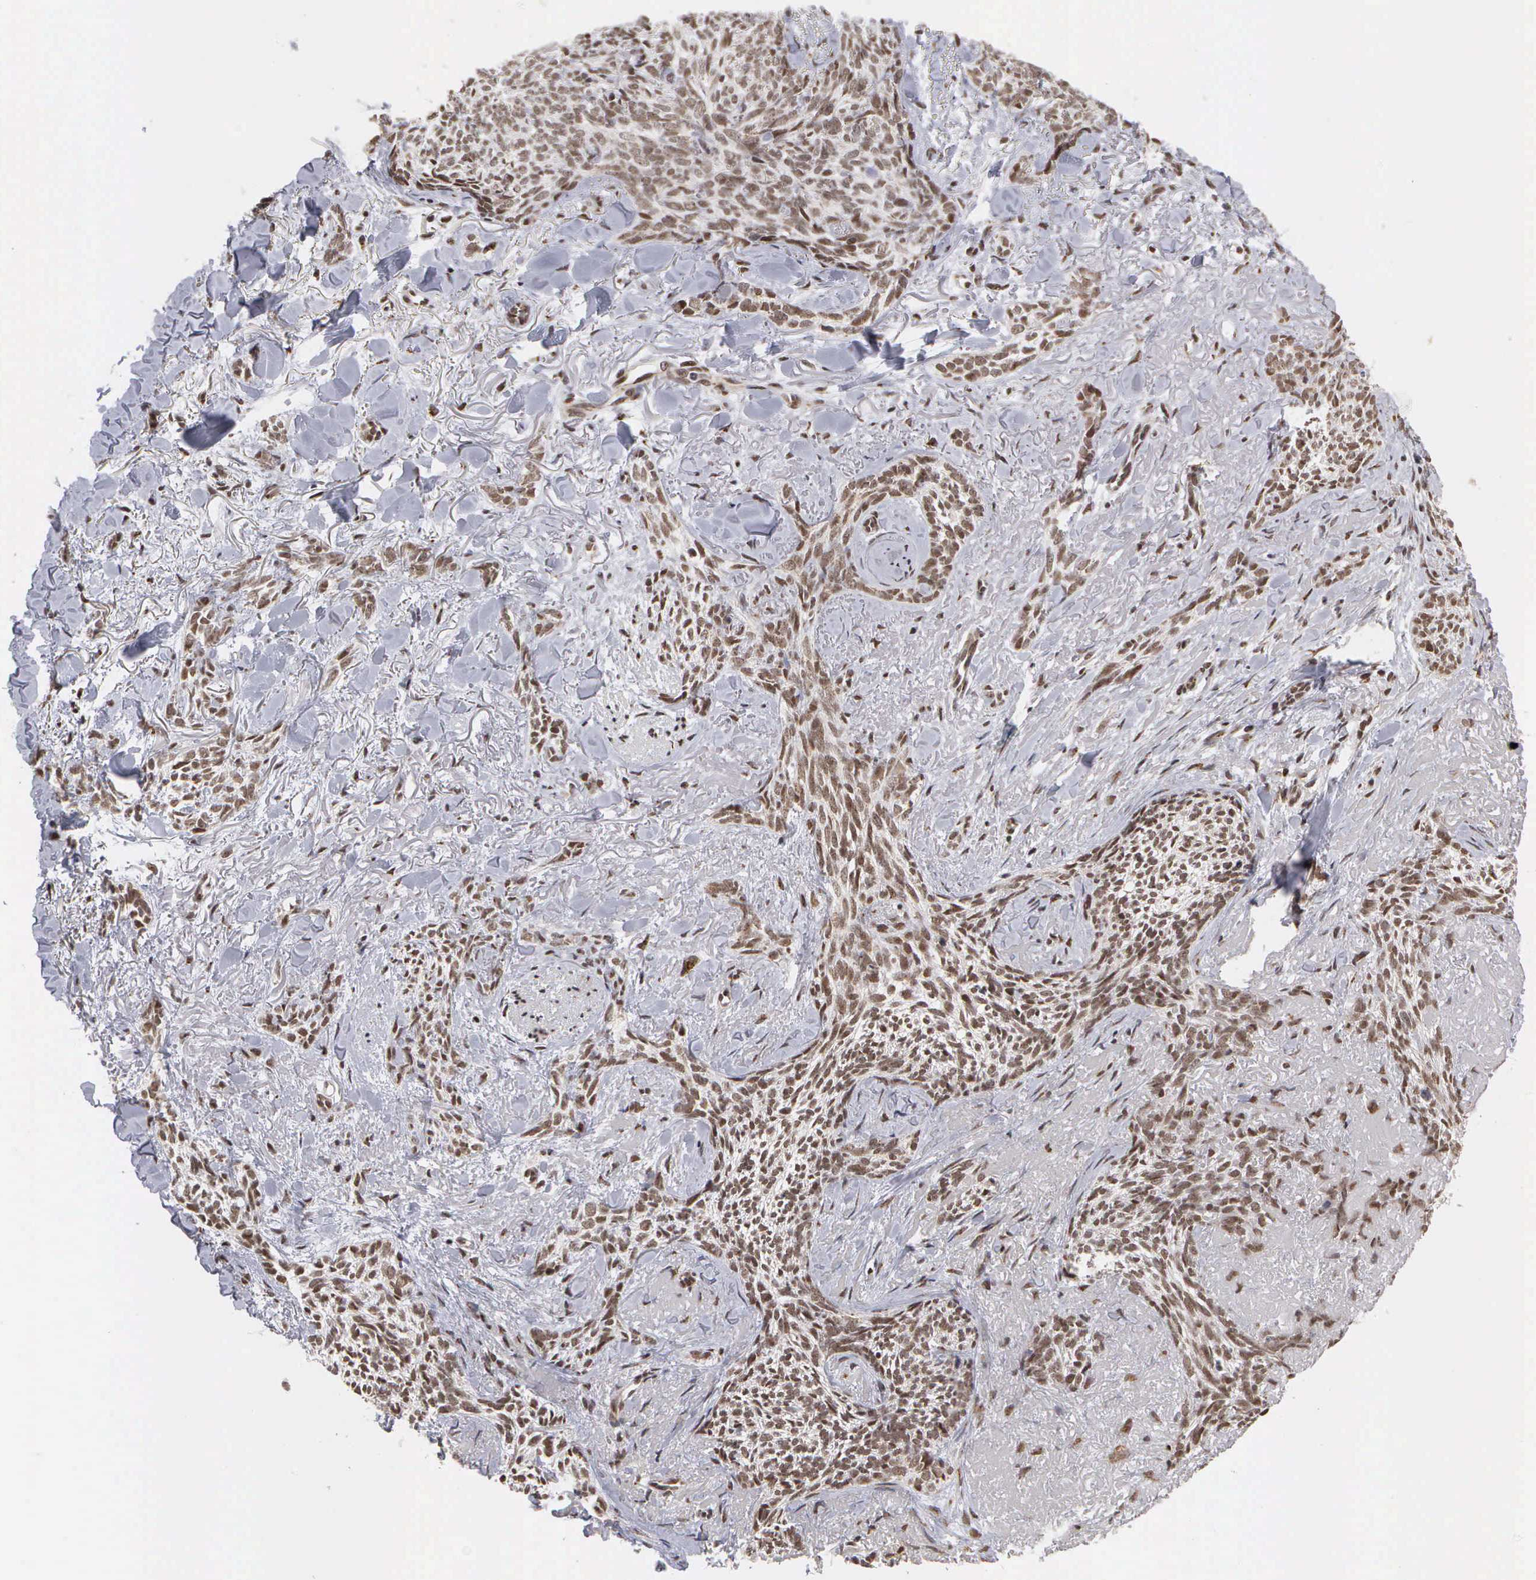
{"staining": {"intensity": "moderate", "quantity": ">75%", "location": "nuclear"}, "tissue": "skin cancer", "cell_type": "Tumor cells", "image_type": "cancer", "snomed": [{"axis": "morphology", "description": "Basal cell carcinoma"}, {"axis": "topography", "description": "Skin"}], "caption": "Immunohistochemistry (IHC) (DAB) staining of skin cancer shows moderate nuclear protein expression in about >75% of tumor cells.", "gene": "GTF2A1", "patient": {"sex": "female", "age": 81}}